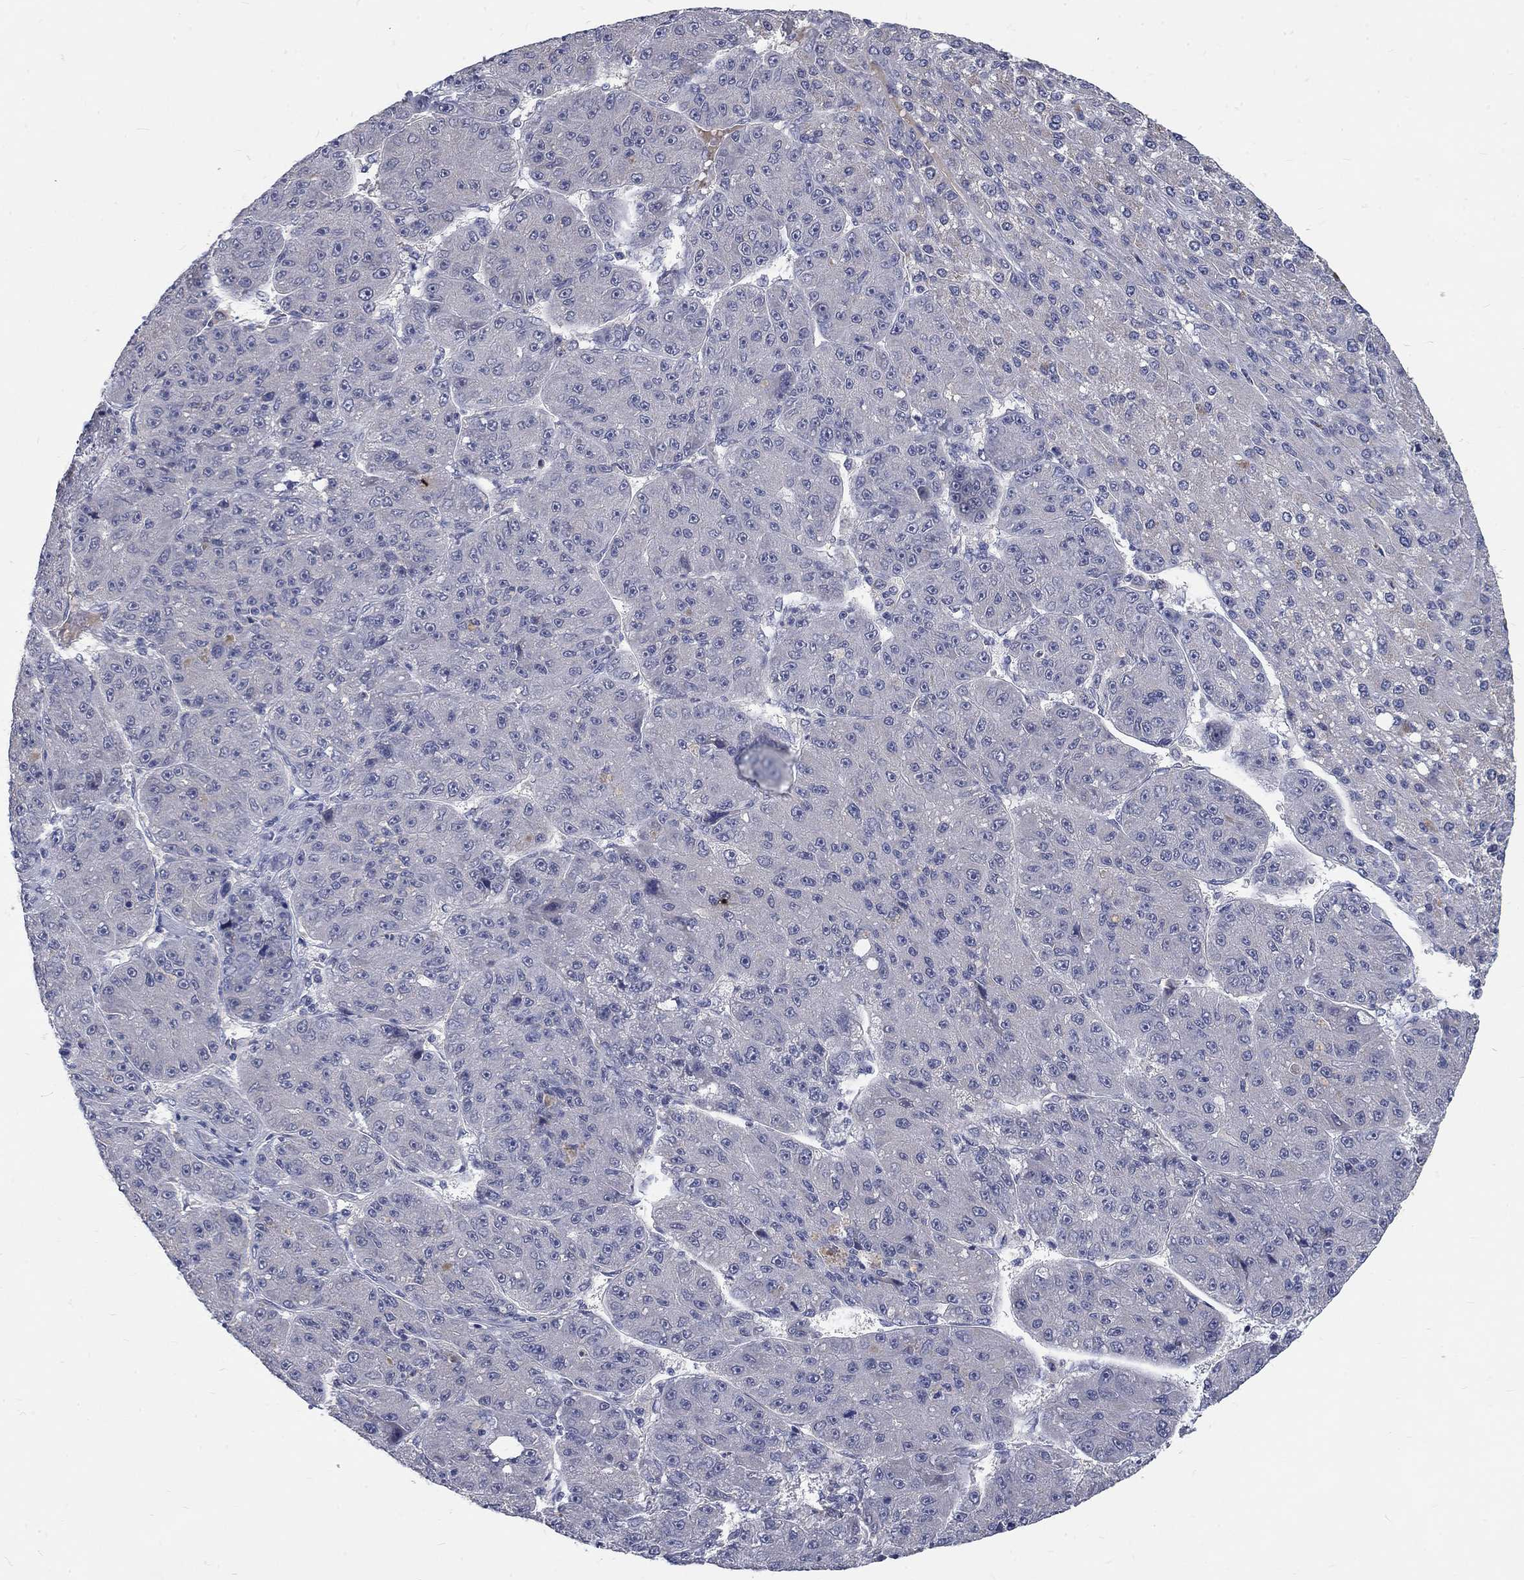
{"staining": {"intensity": "negative", "quantity": "none", "location": "none"}, "tissue": "liver cancer", "cell_type": "Tumor cells", "image_type": "cancer", "snomed": [{"axis": "morphology", "description": "Carcinoma, Hepatocellular, NOS"}, {"axis": "topography", "description": "Liver"}], "caption": "Immunohistochemistry histopathology image of liver hepatocellular carcinoma stained for a protein (brown), which demonstrates no expression in tumor cells.", "gene": "PHKA1", "patient": {"sex": "male", "age": 67}}